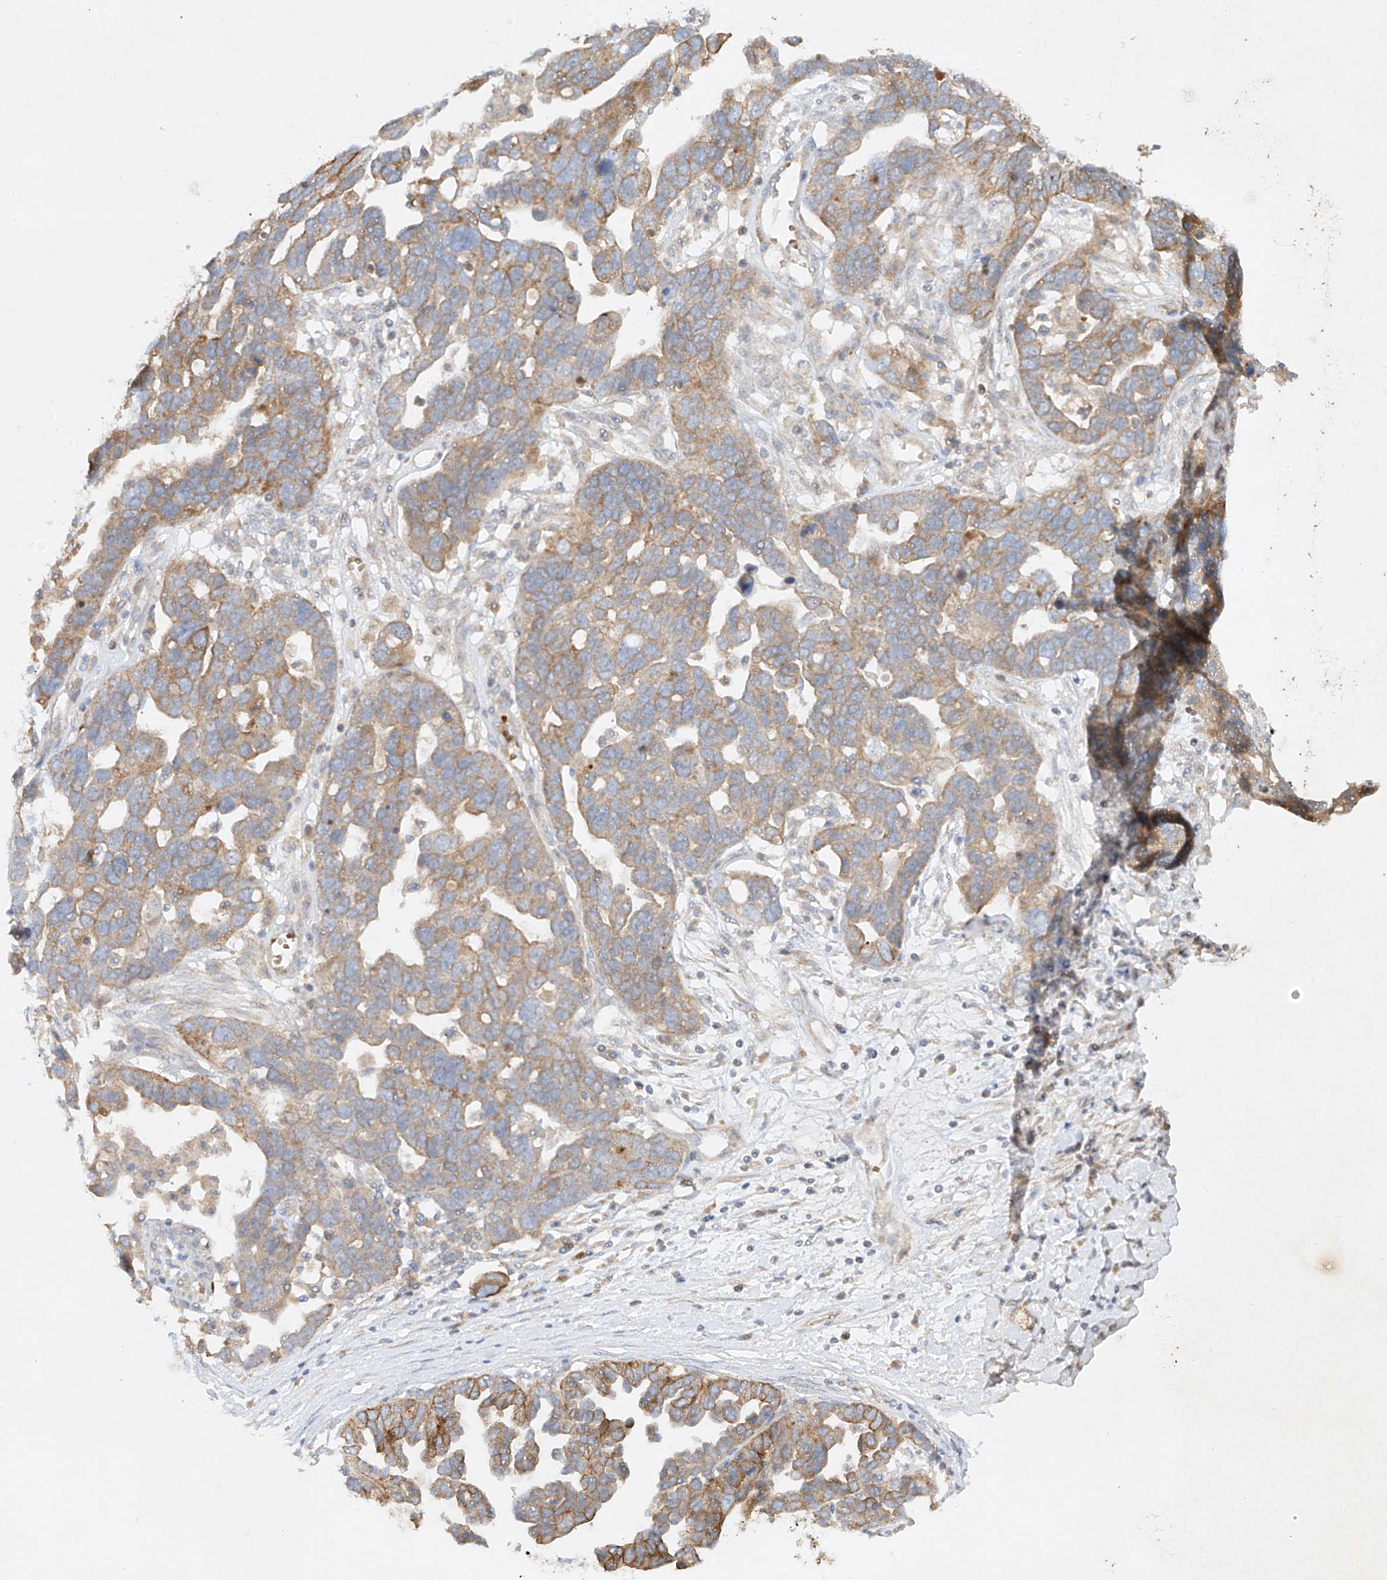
{"staining": {"intensity": "weak", "quantity": ">75%", "location": "cytoplasmic/membranous"}, "tissue": "ovarian cancer", "cell_type": "Tumor cells", "image_type": "cancer", "snomed": [{"axis": "morphology", "description": "Cystadenocarcinoma, serous, NOS"}, {"axis": "topography", "description": "Ovary"}], "caption": "Human ovarian serous cystadenocarcinoma stained with a brown dye demonstrates weak cytoplasmic/membranous positive expression in approximately >75% of tumor cells.", "gene": "KPNA7", "patient": {"sex": "female", "age": 54}}